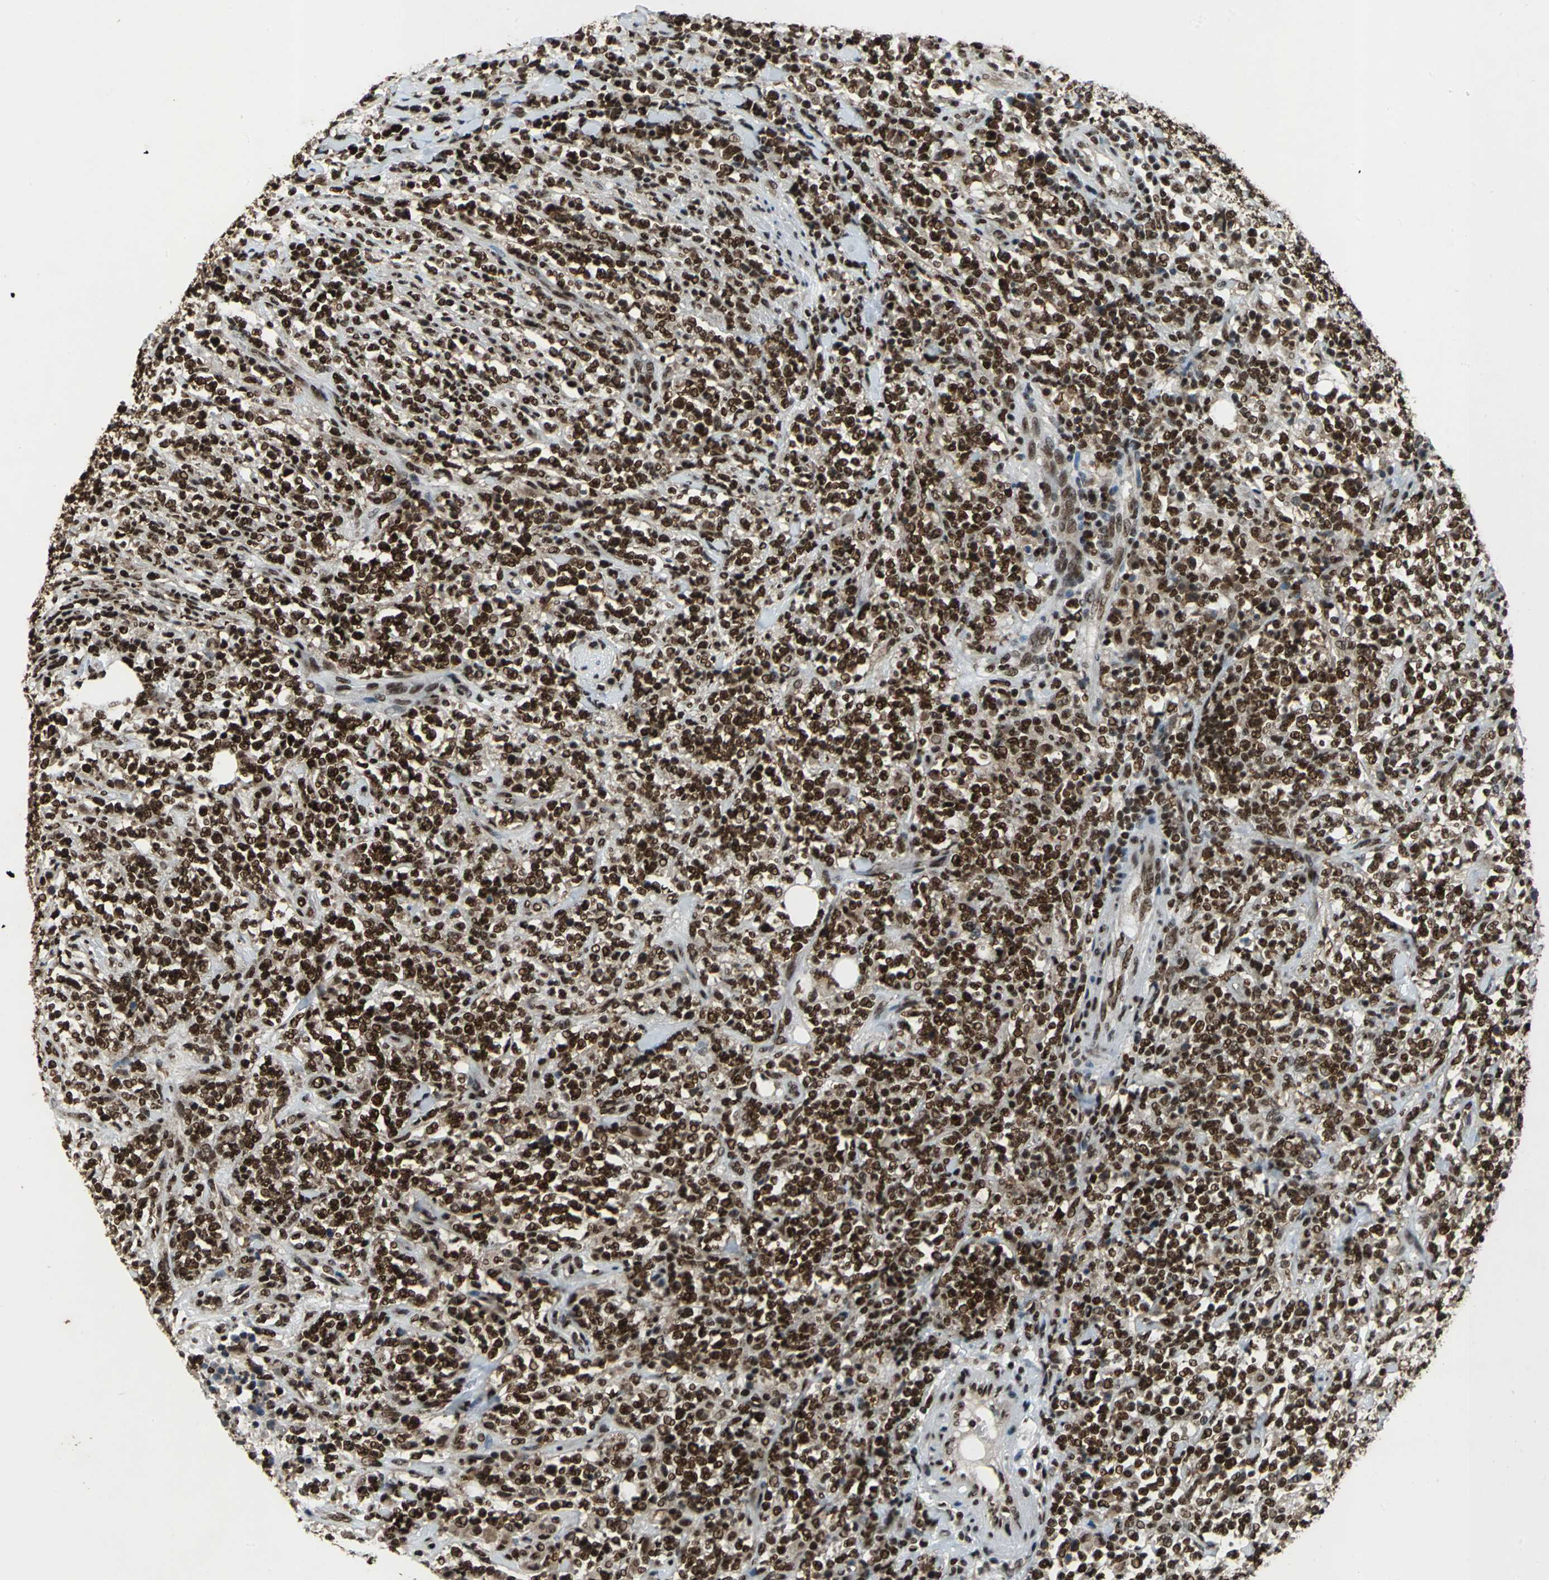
{"staining": {"intensity": "strong", "quantity": ">75%", "location": "nuclear"}, "tissue": "lymphoma", "cell_type": "Tumor cells", "image_type": "cancer", "snomed": [{"axis": "morphology", "description": "Malignant lymphoma, non-Hodgkin's type, High grade"}, {"axis": "topography", "description": "Soft tissue"}], "caption": "A high amount of strong nuclear expression is present in approximately >75% of tumor cells in malignant lymphoma, non-Hodgkin's type (high-grade) tissue.", "gene": "MTA2", "patient": {"sex": "male", "age": 18}}